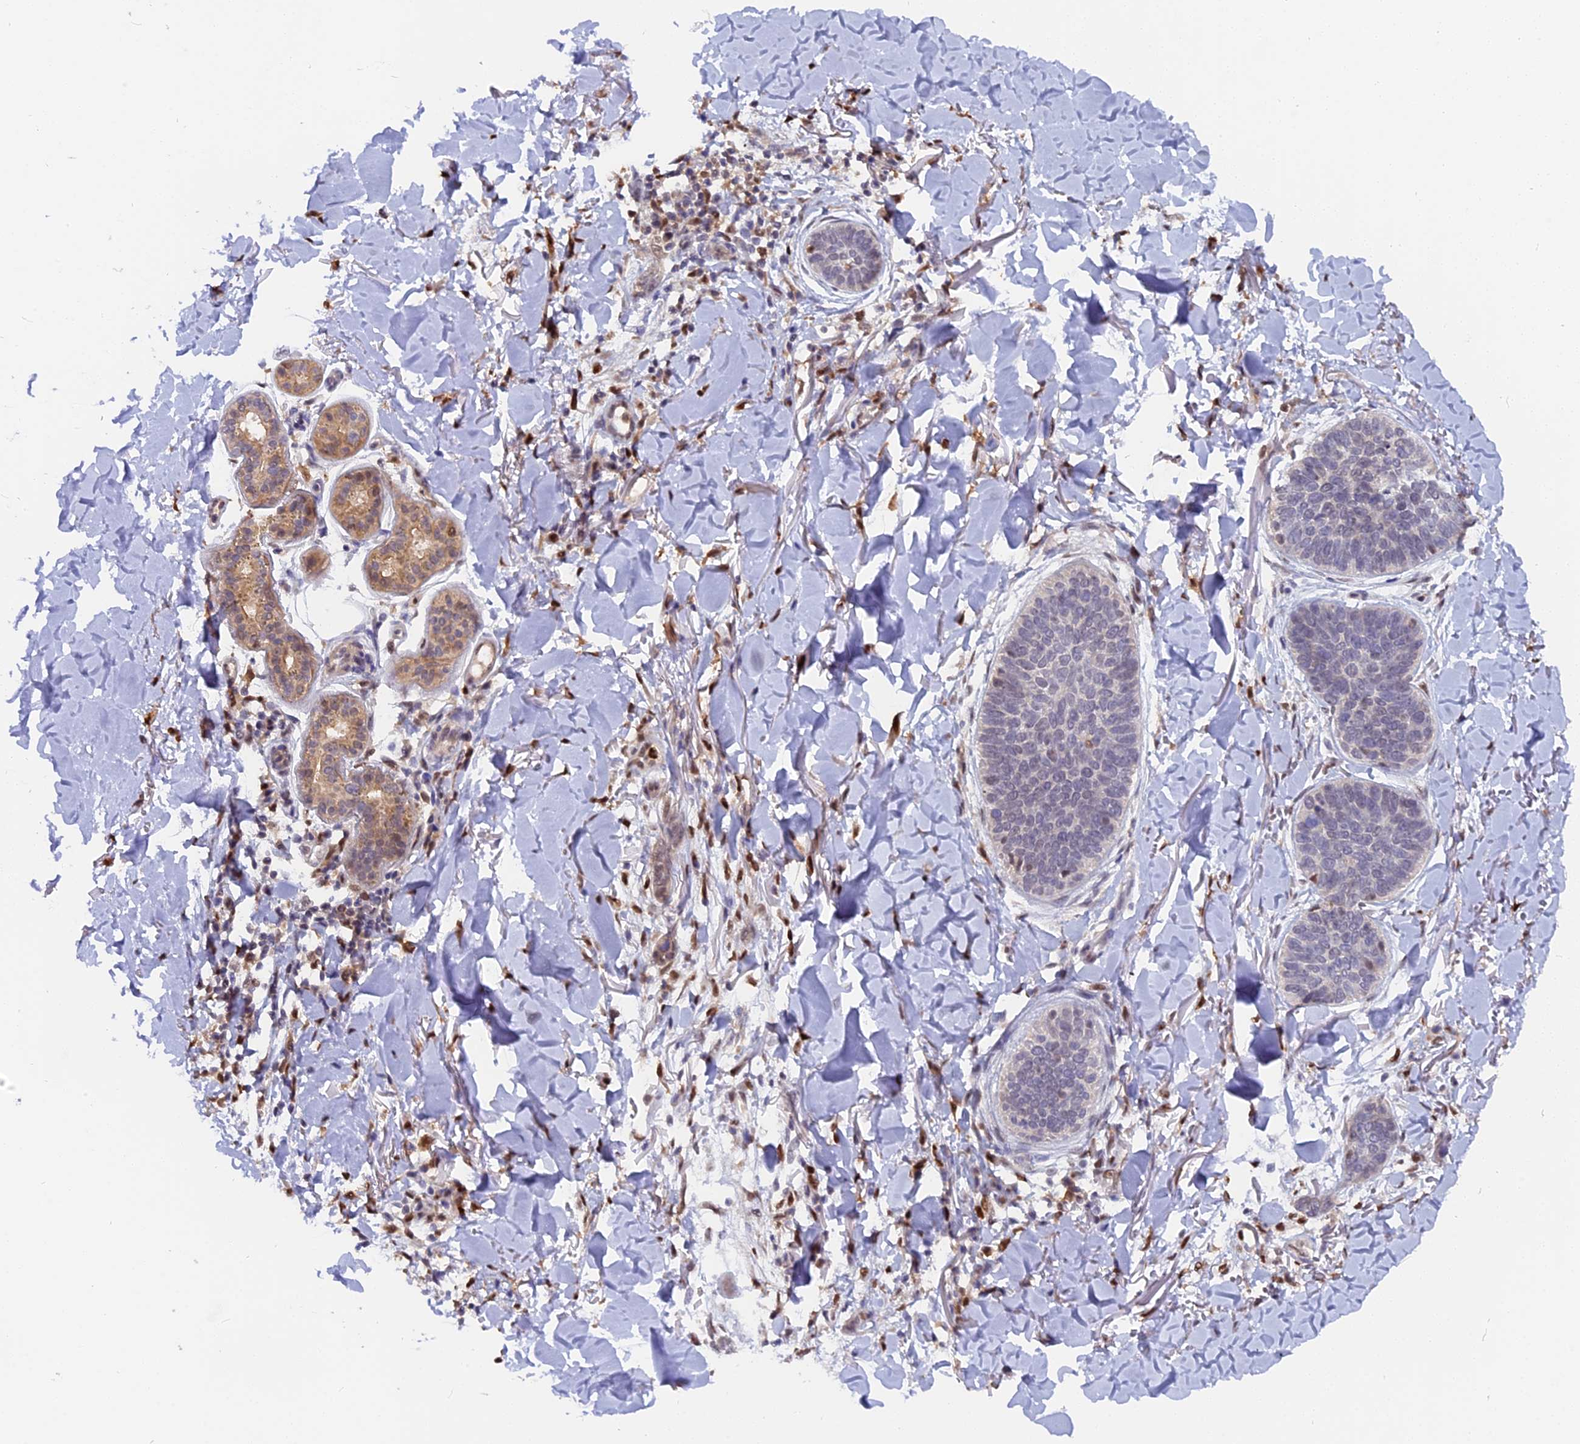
{"staining": {"intensity": "negative", "quantity": "none", "location": "none"}, "tissue": "skin cancer", "cell_type": "Tumor cells", "image_type": "cancer", "snomed": [{"axis": "morphology", "description": "Basal cell carcinoma"}, {"axis": "topography", "description": "Skin"}], "caption": "Tumor cells show no significant positivity in skin cancer (basal cell carcinoma).", "gene": "FAM118B", "patient": {"sex": "male", "age": 85}}